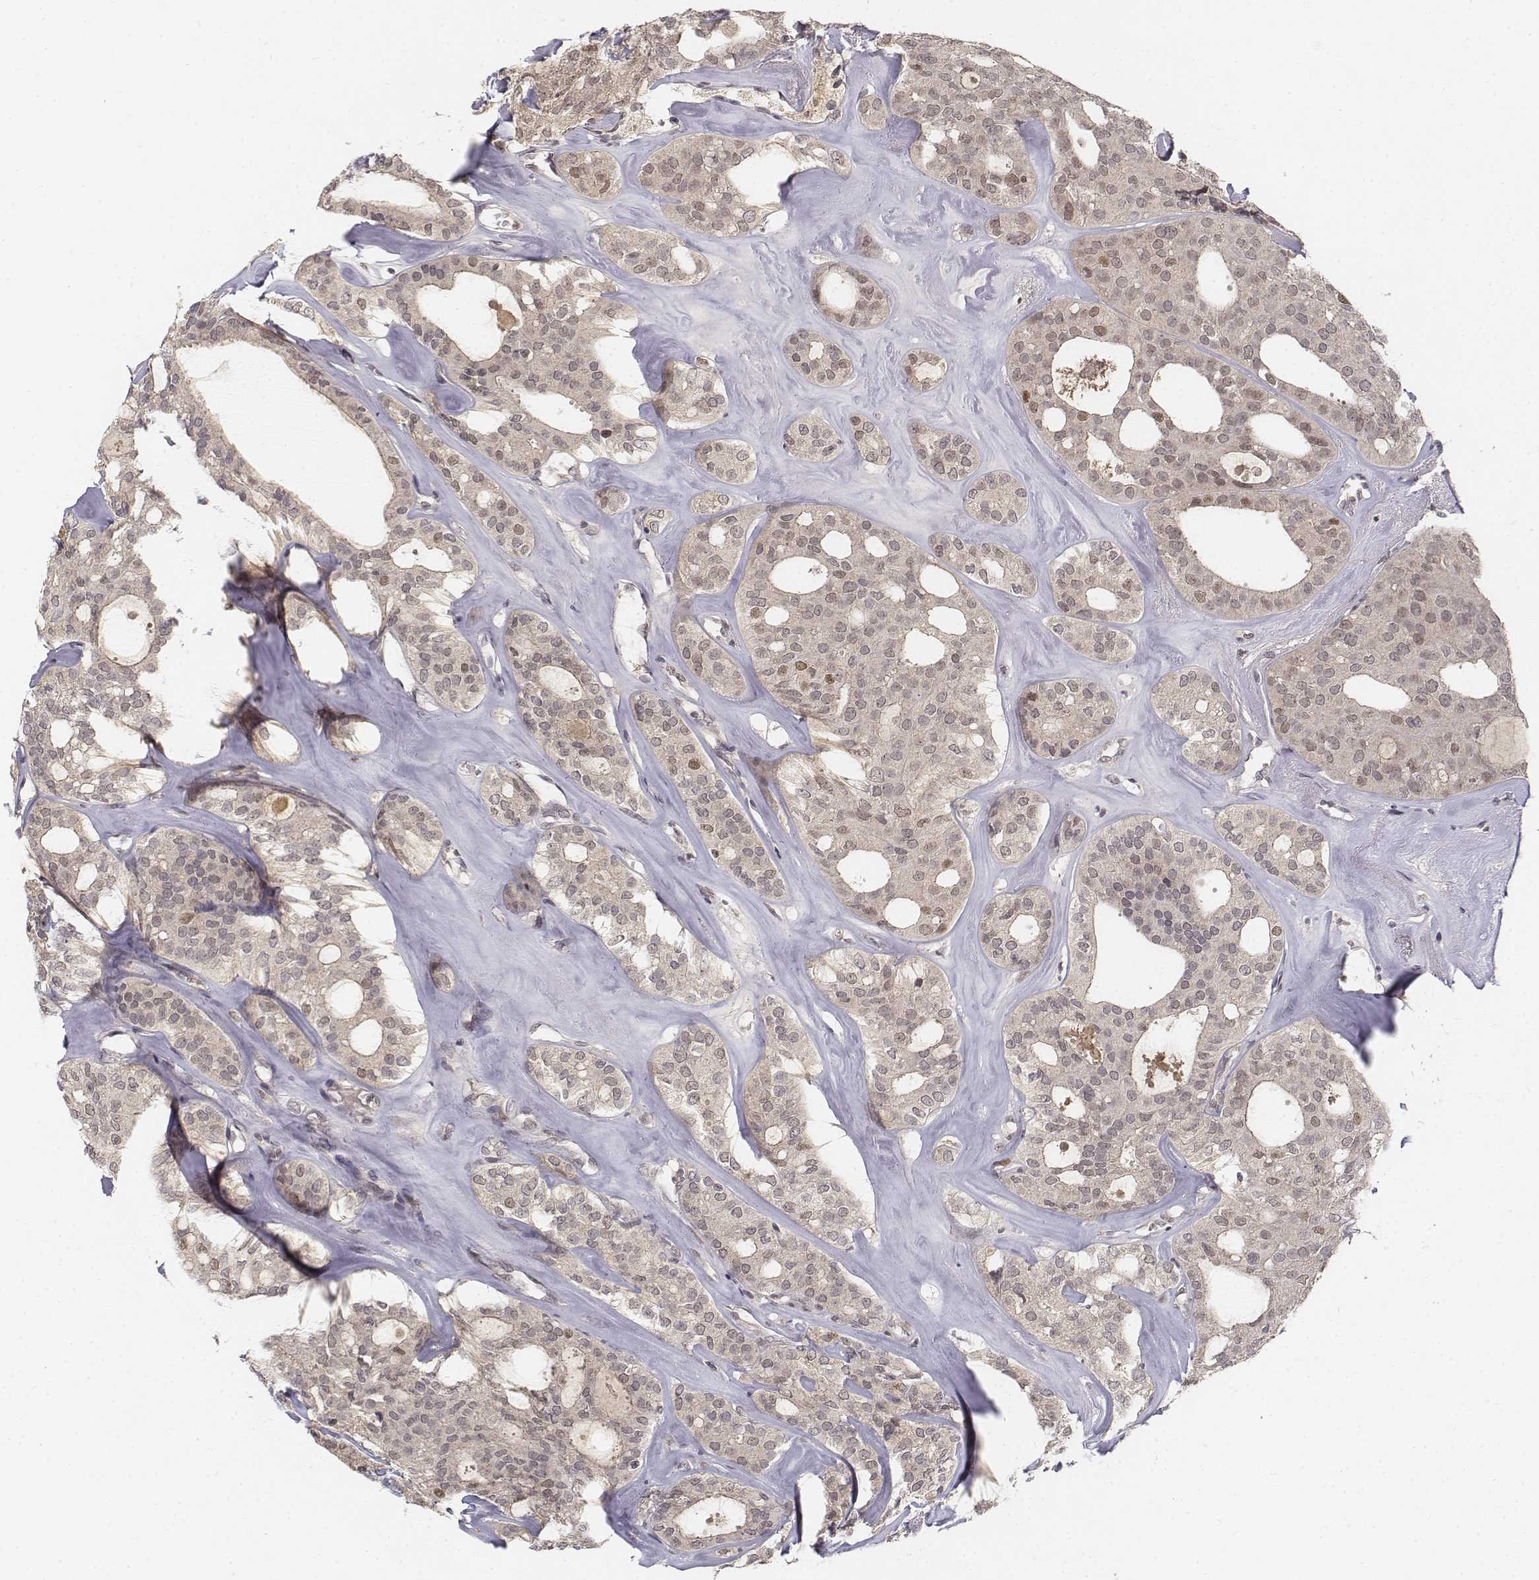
{"staining": {"intensity": "weak", "quantity": "<25%", "location": "nuclear"}, "tissue": "thyroid cancer", "cell_type": "Tumor cells", "image_type": "cancer", "snomed": [{"axis": "morphology", "description": "Follicular adenoma carcinoma, NOS"}, {"axis": "topography", "description": "Thyroid gland"}], "caption": "DAB (3,3'-diaminobenzidine) immunohistochemical staining of thyroid cancer exhibits no significant positivity in tumor cells.", "gene": "FANCD2", "patient": {"sex": "male", "age": 75}}